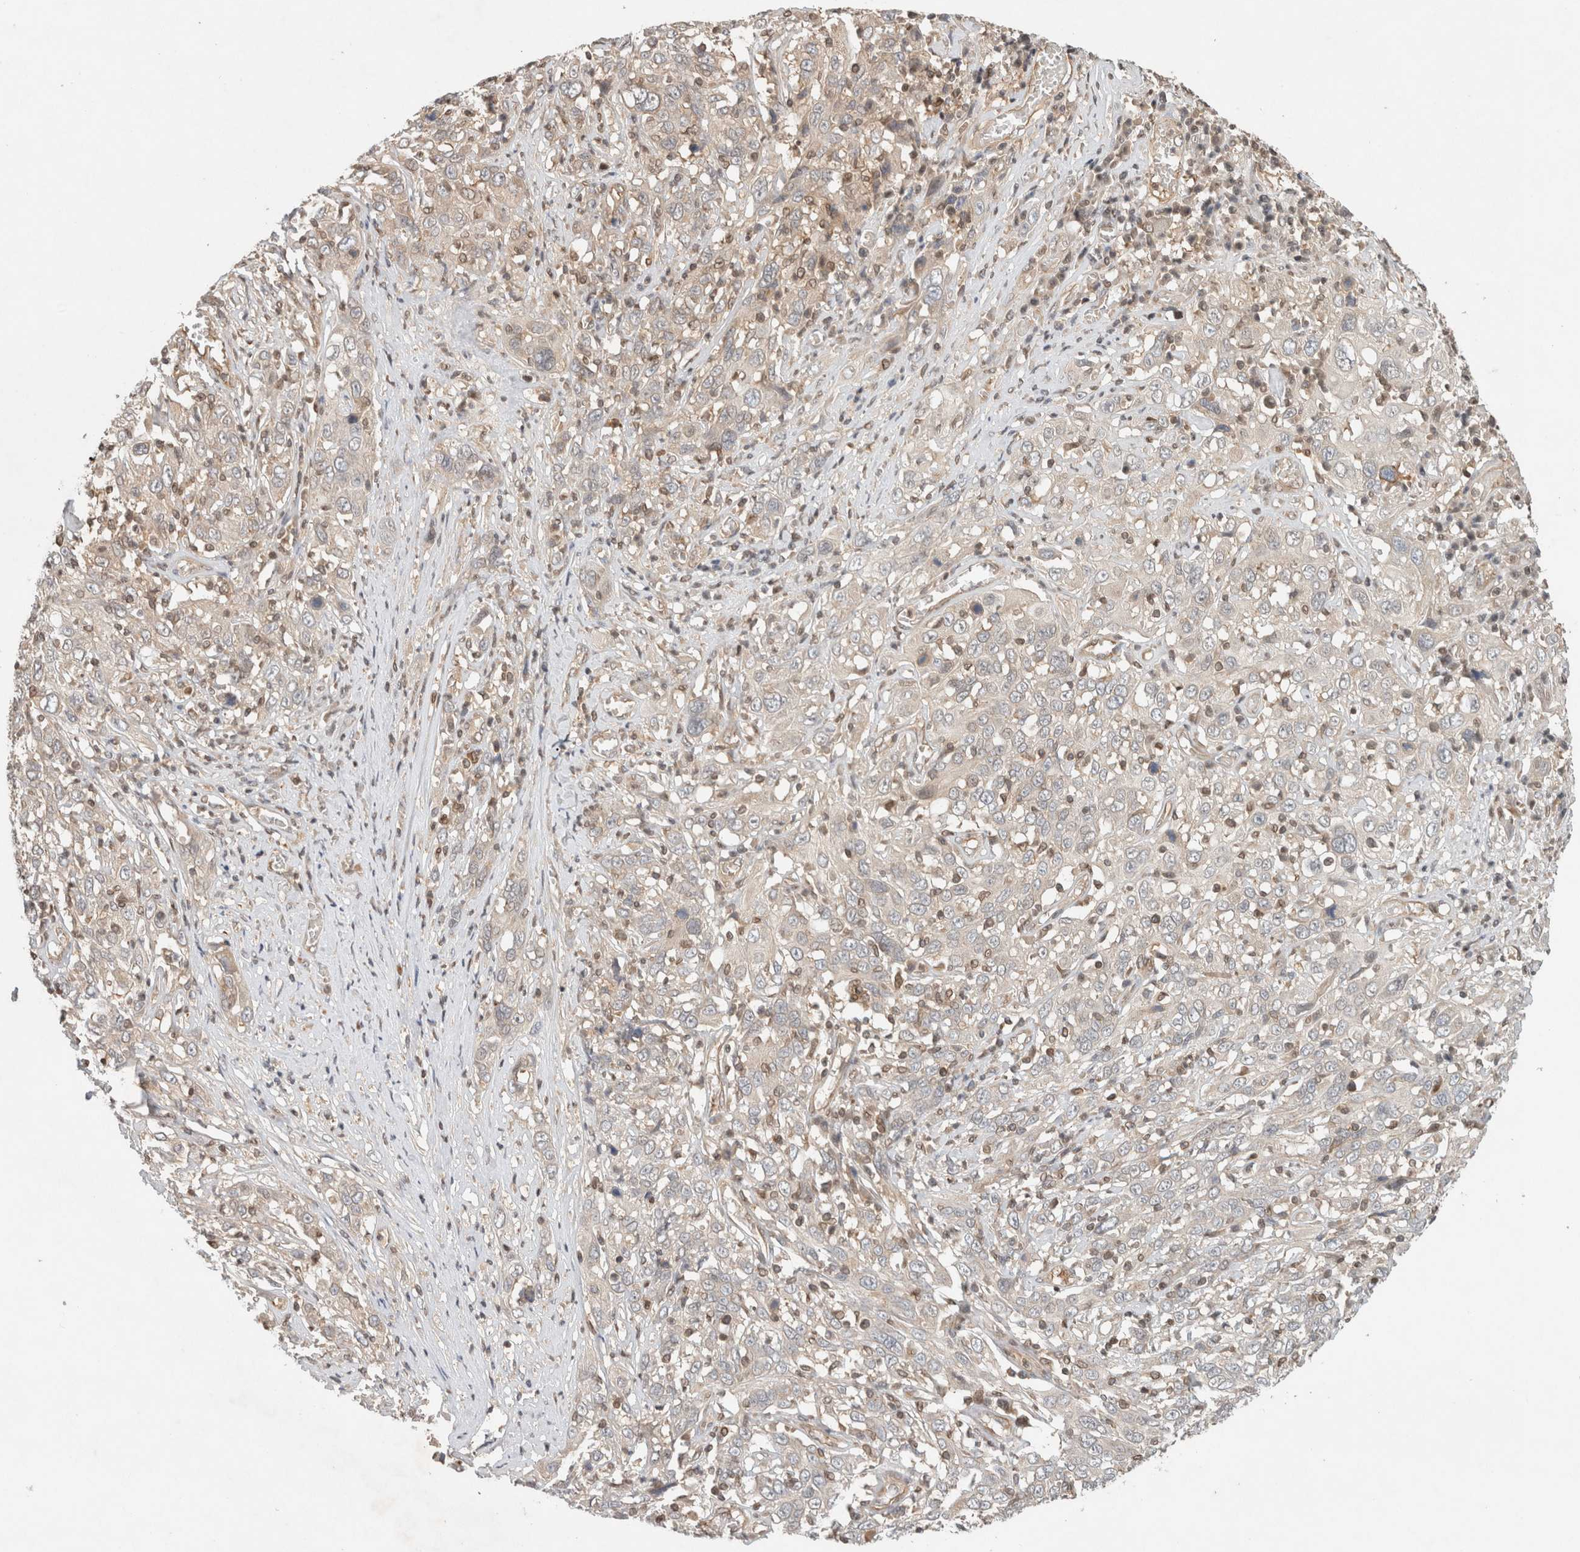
{"staining": {"intensity": "negative", "quantity": "none", "location": "none"}, "tissue": "cervical cancer", "cell_type": "Tumor cells", "image_type": "cancer", "snomed": [{"axis": "morphology", "description": "Squamous cell carcinoma, NOS"}, {"axis": "topography", "description": "Cervix"}], "caption": "The micrograph demonstrates no staining of tumor cells in cervical cancer. Nuclei are stained in blue.", "gene": "CAAP1", "patient": {"sex": "female", "age": 46}}